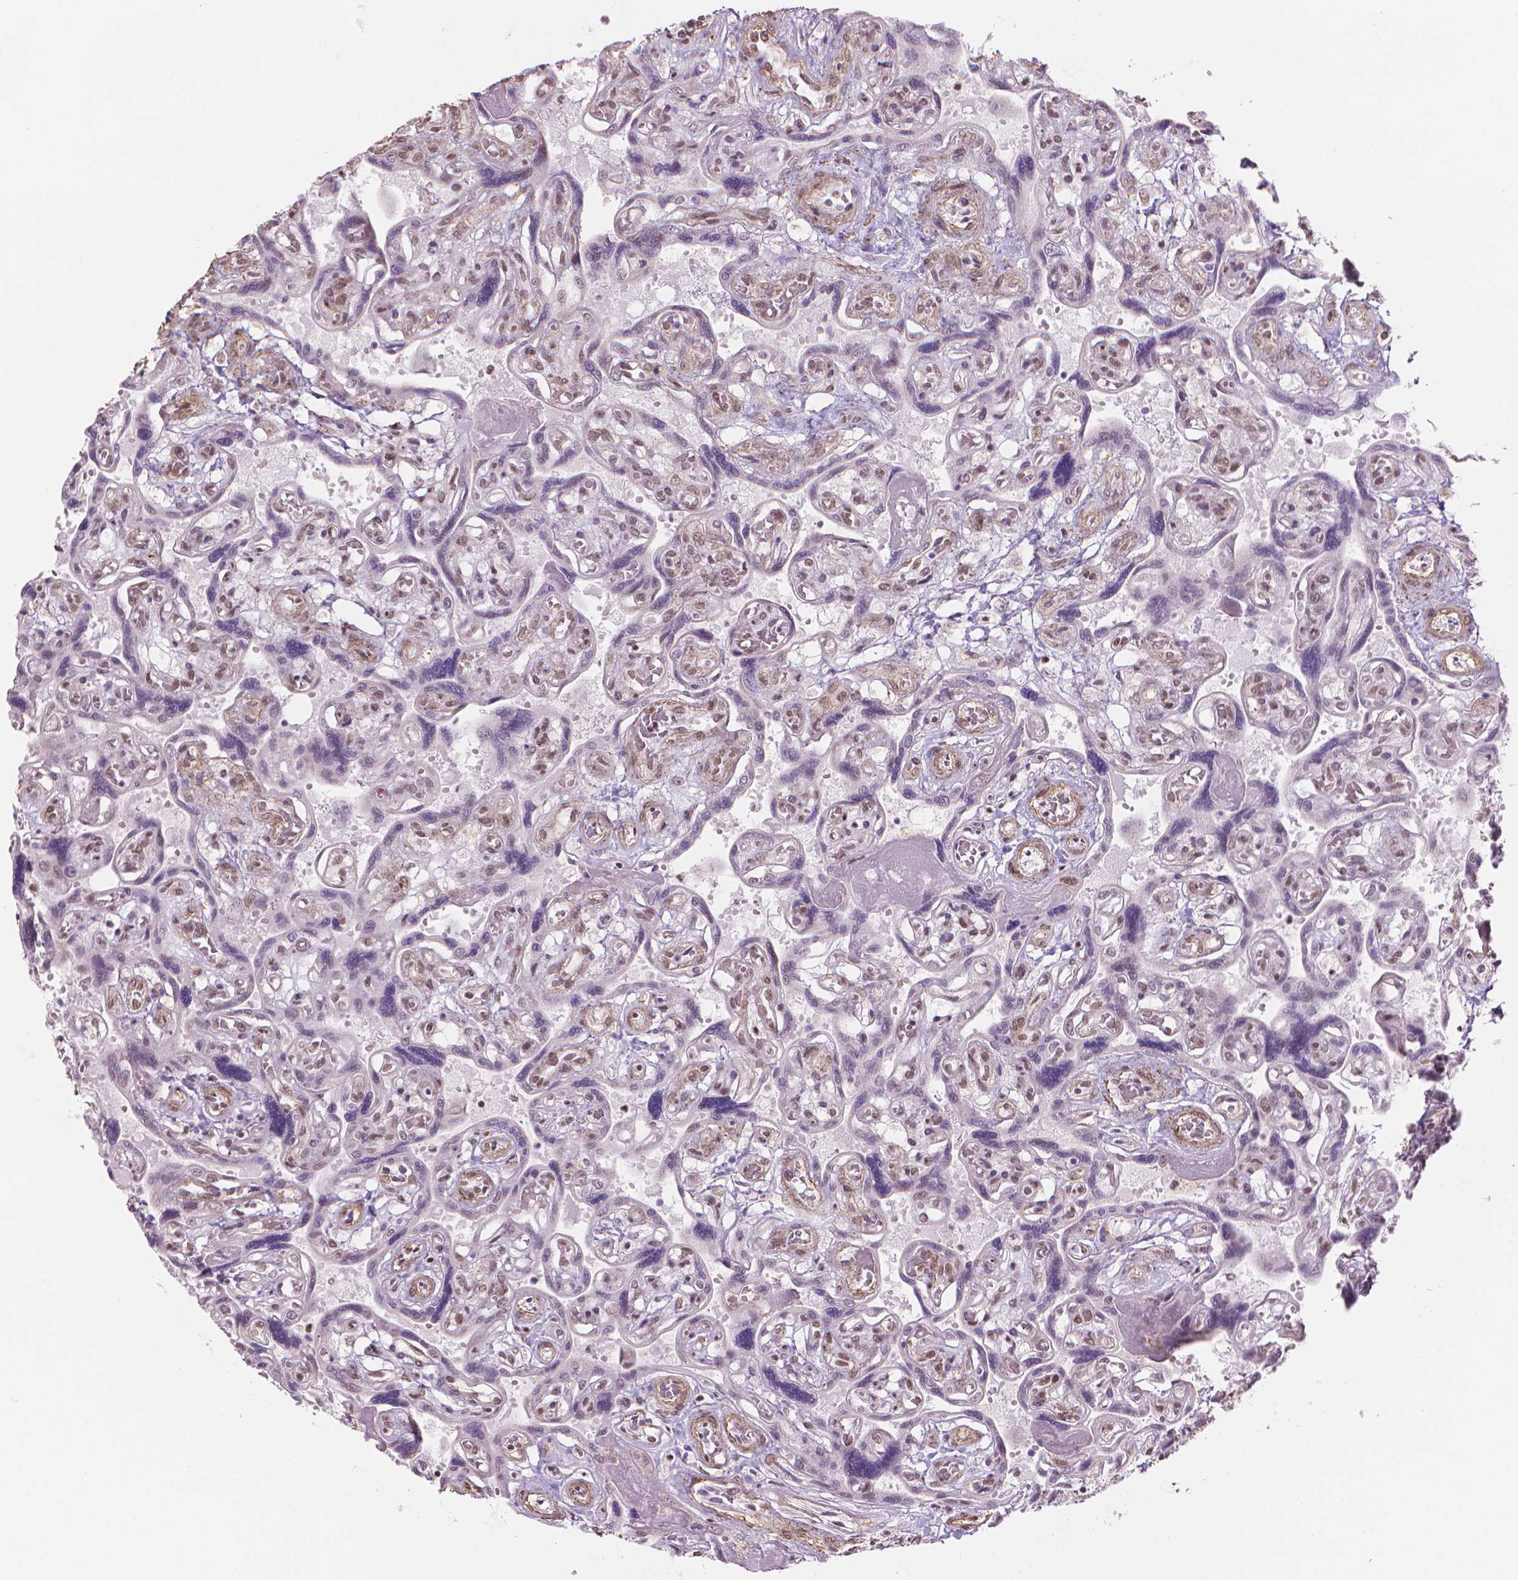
{"staining": {"intensity": "moderate", "quantity": ">75%", "location": "nuclear"}, "tissue": "placenta", "cell_type": "Decidual cells", "image_type": "normal", "snomed": [{"axis": "morphology", "description": "Normal tissue, NOS"}, {"axis": "topography", "description": "Placenta"}], "caption": "IHC image of unremarkable placenta stained for a protein (brown), which exhibits medium levels of moderate nuclear positivity in about >75% of decidual cells.", "gene": "HOXD4", "patient": {"sex": "female", "age": 32}}